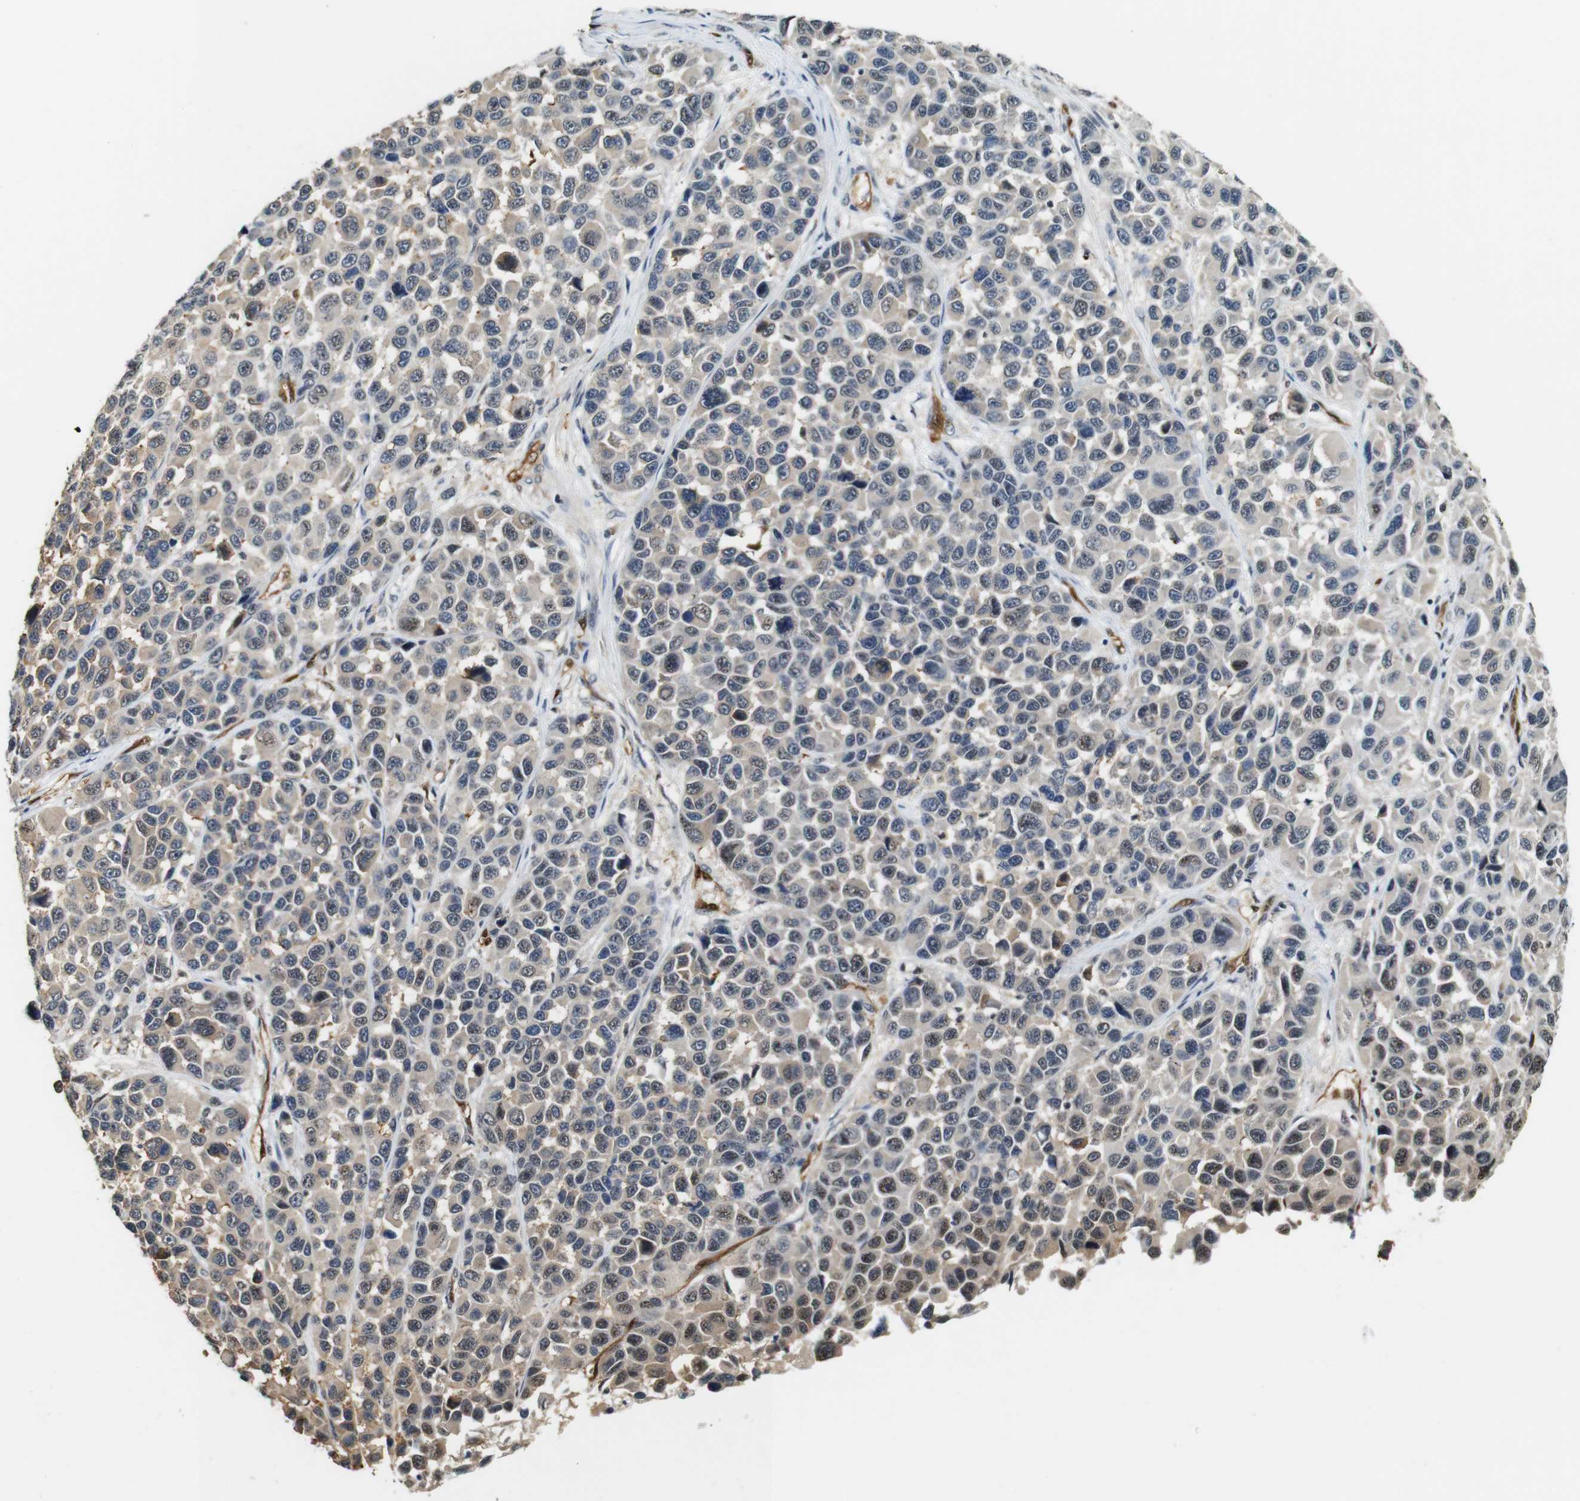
{"staining": {"intensity": "weak", "quantity": "25%-75%", "location": "cytoplasmic/membranous,nuclear"}, "tissue": "melanoma", "cell_type": "Tumor cells", "image_type": "cancer", "snomed": [{"axis": "morphology", "description": "Malignant melanoma, NOS"}, {"axis": "topography", "description": "Skin"}], "caption": "Immunohistochemical staining of malignant melanoma exhibits weak cytoplasmic/membranous and nuclear protein positivity in approximately 25%-75% of tumor cells.", "gene": "LXN", "patient": {"sex": "male", "age": 53}}